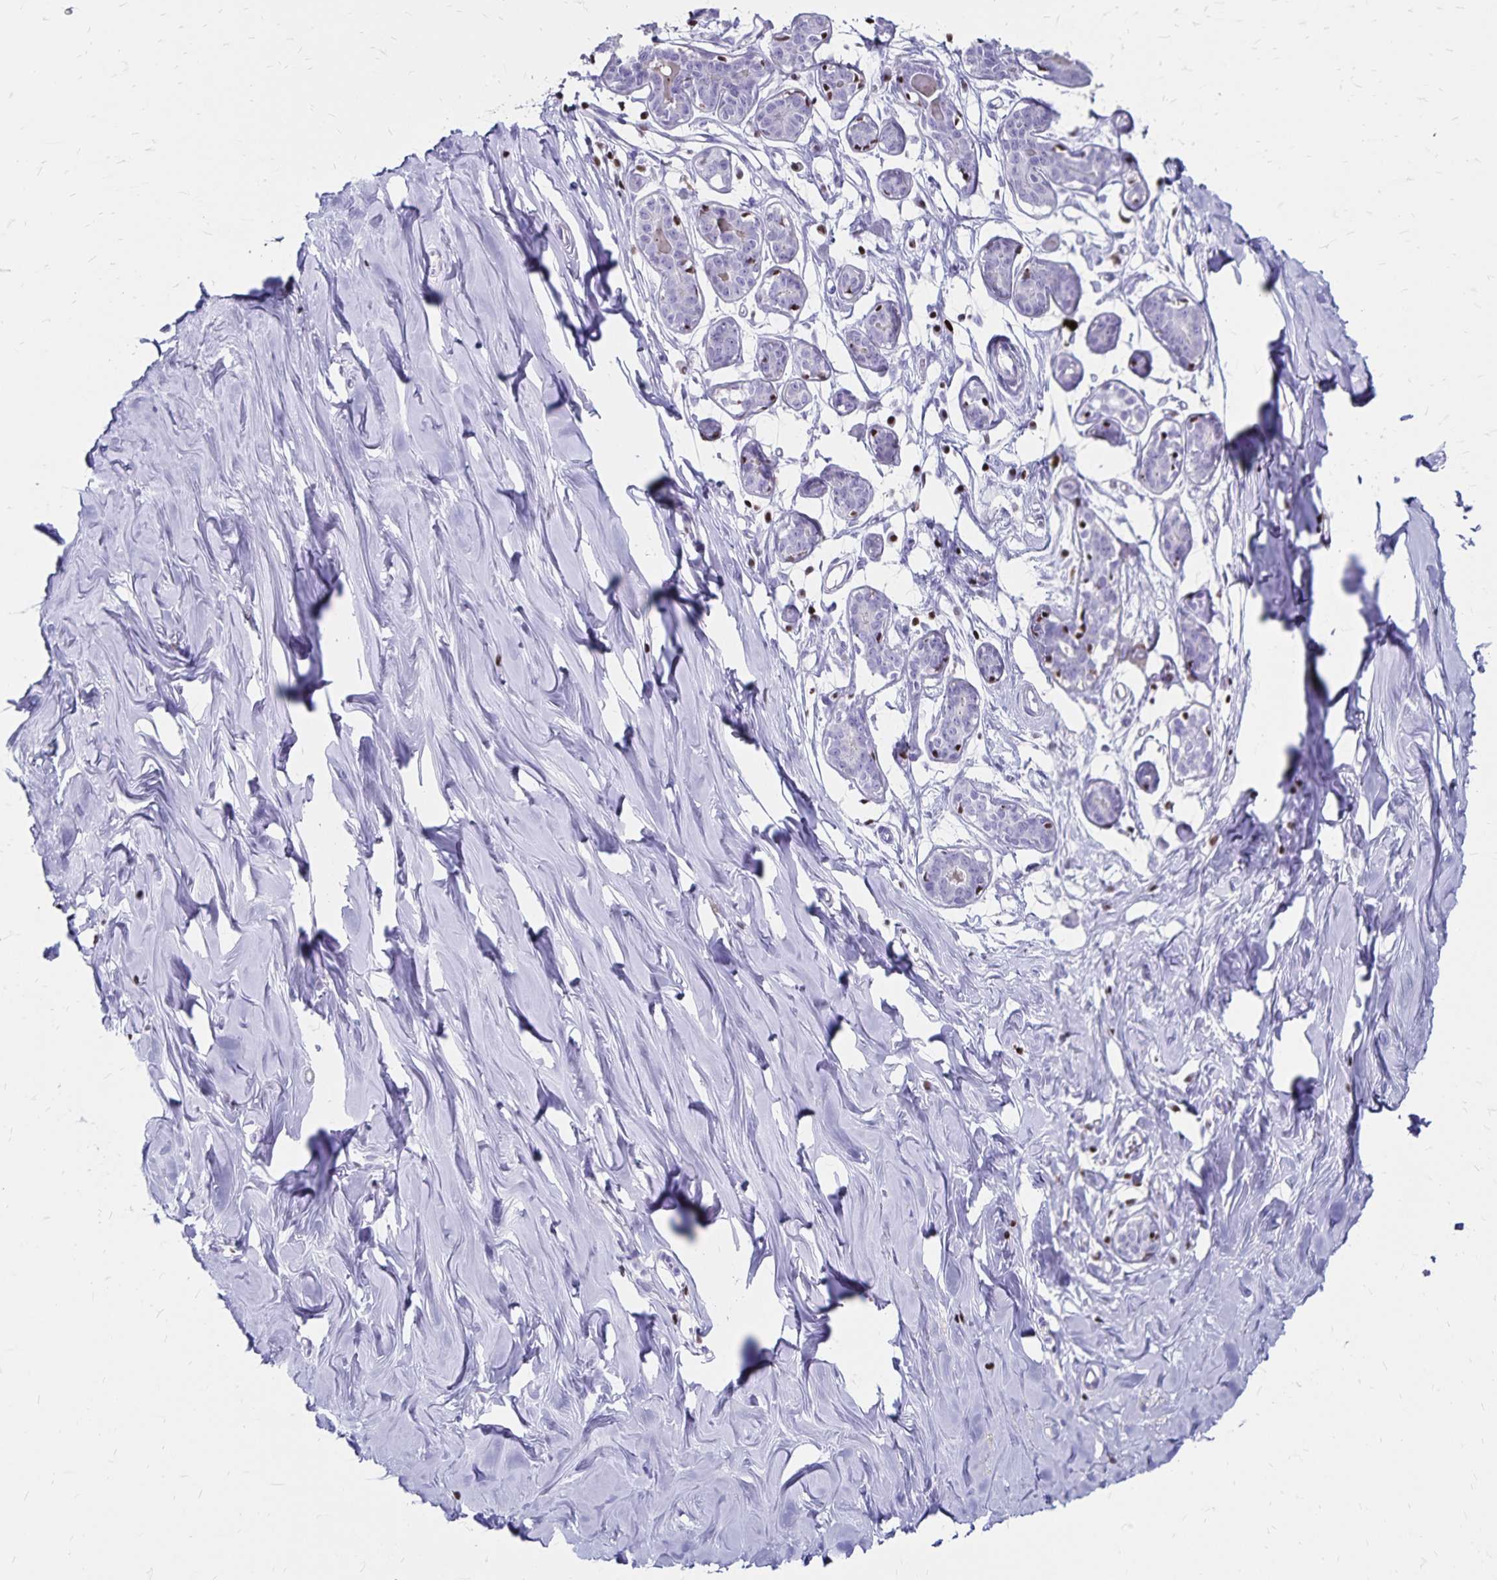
{"staining": {"intensity": "negative", "quantity": "none", "location": "none"}, "tissue": "breast", "cell_type": "Adipocytes", "image_type": "normal", "snomed": [{"axis": "morphology", "description": "Normal tissue, NOS"}, {"axis": "topography", "description": "Breast"}], "caption": "DAB (3,3'-diaminobenzidine) immunohistochemical staining of unremarkable human breast reveals no significant staining in adipocytes.", "gene": "IKZF1", "patient": {"sex": "female", "age": 27}}